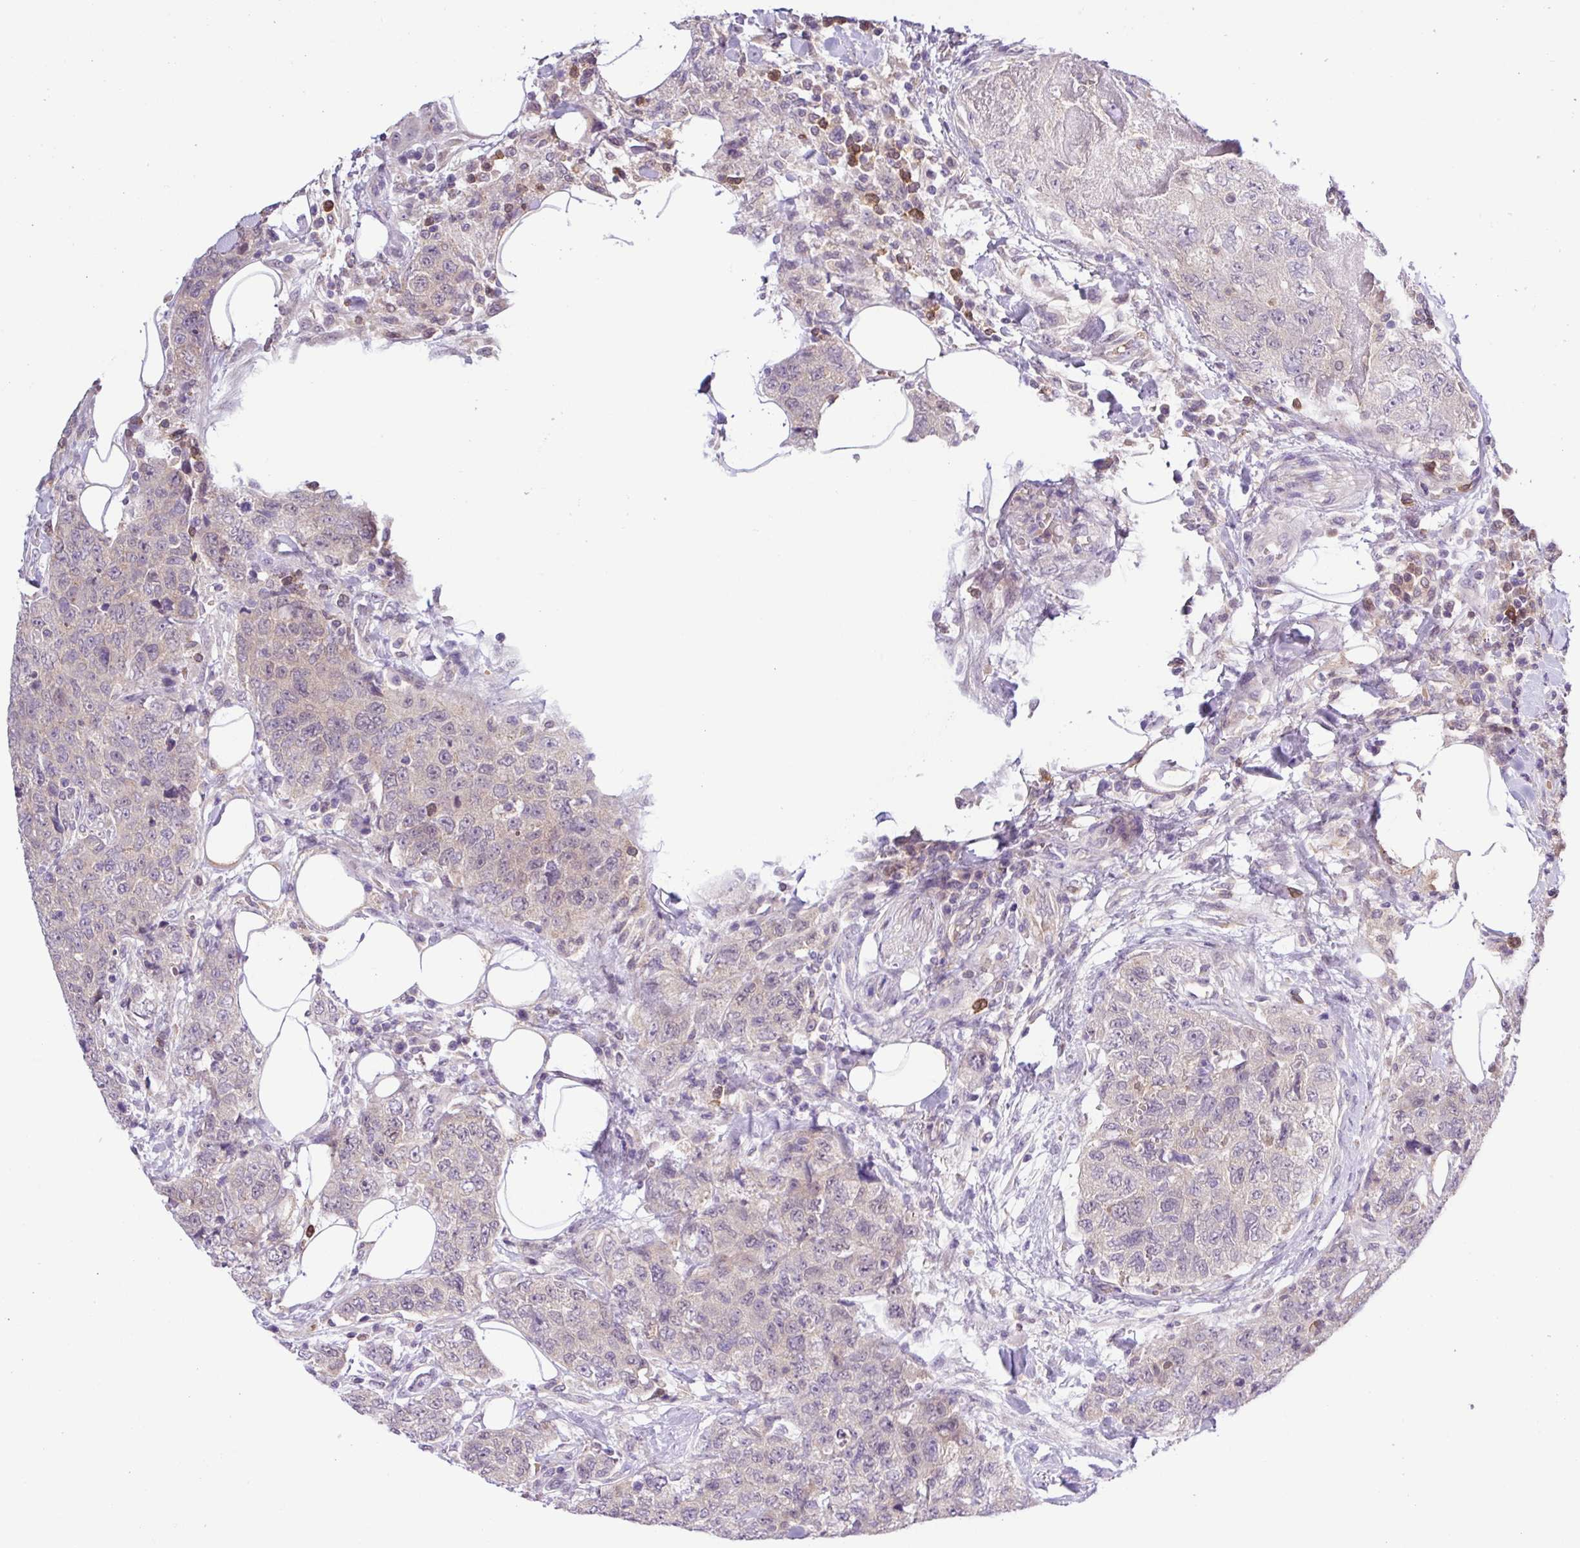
{"staining": {"intensity": "negative", "quantity": "none", "location": "none"}, "tissue": "urothelial cancer", "cell_type": "Tumor cells", "image_type": "cancer", "snomed": [{"axis": "morphology", "description": "Urothelial carcinoma, High grade"}, {"axis": "topography", "description": "Urinary bladder"}], "caption": "A histopathology image of human high-grade urothelial carcinoma is negative for staining in tumor cells. The staining is performed using DAB (3,3'-diaminobenzidine) brown chromogen with nuclei counter-stained in using hematoxylin.", "gene": "TONSL", "patient": {"sex": "female", "age": 78}}